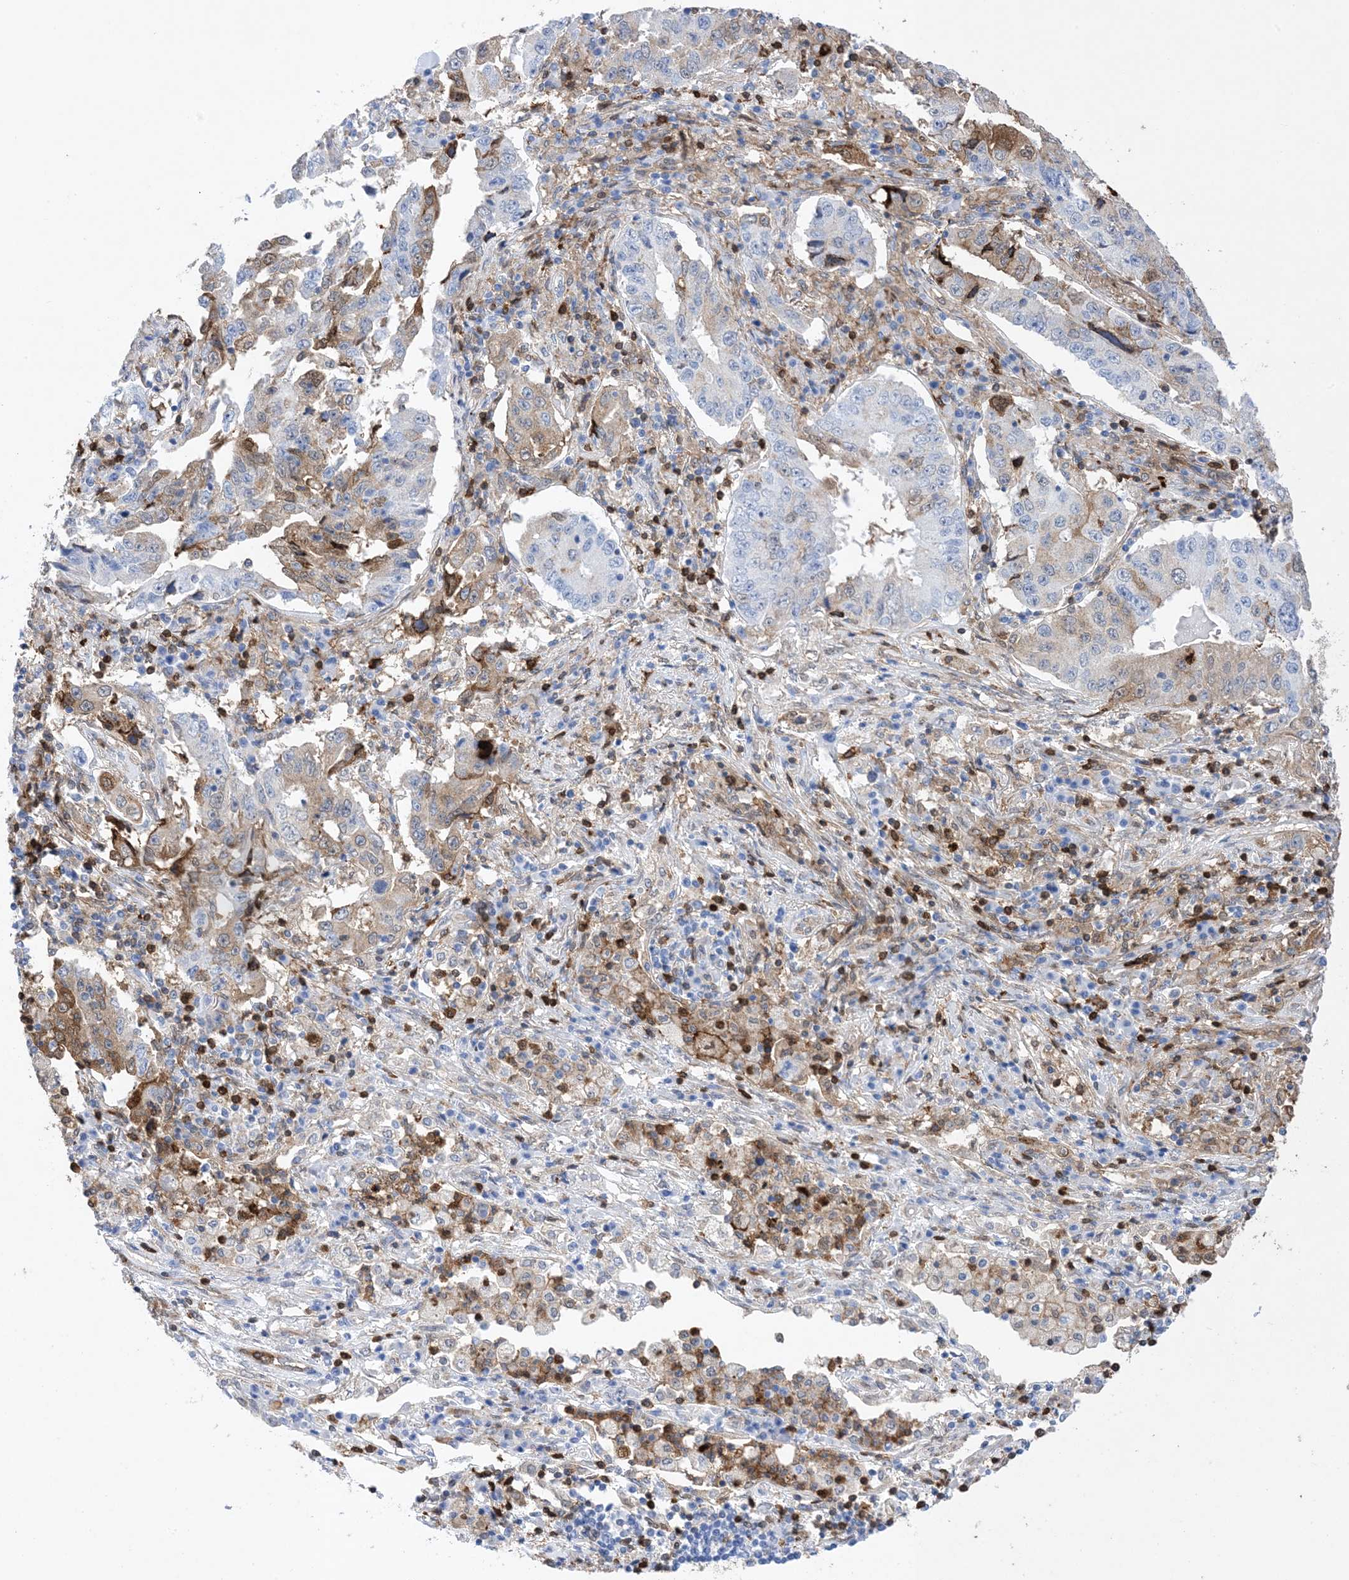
{"staining": {"intensity": "moderate", "quantity": "<25%", "location": "cytoplasmic/membranous"}, "tissue": "lung cancer", "cell_type": "Tumor cells", "image_type": "cancer", "snomed": [{"axis": "morphology", "description": "Adenocarcinoma, NOS"}, {"axis": "topography", "description": "Lung"}], "caption": "Lung adenocarcinoma stained with DAB IHC displays low levels of moderate cytoplasmic/membranous expression in about <25% of tumor cells.", "gene": "ANXA1", "patient": {"sex": "female", "age": 51}}